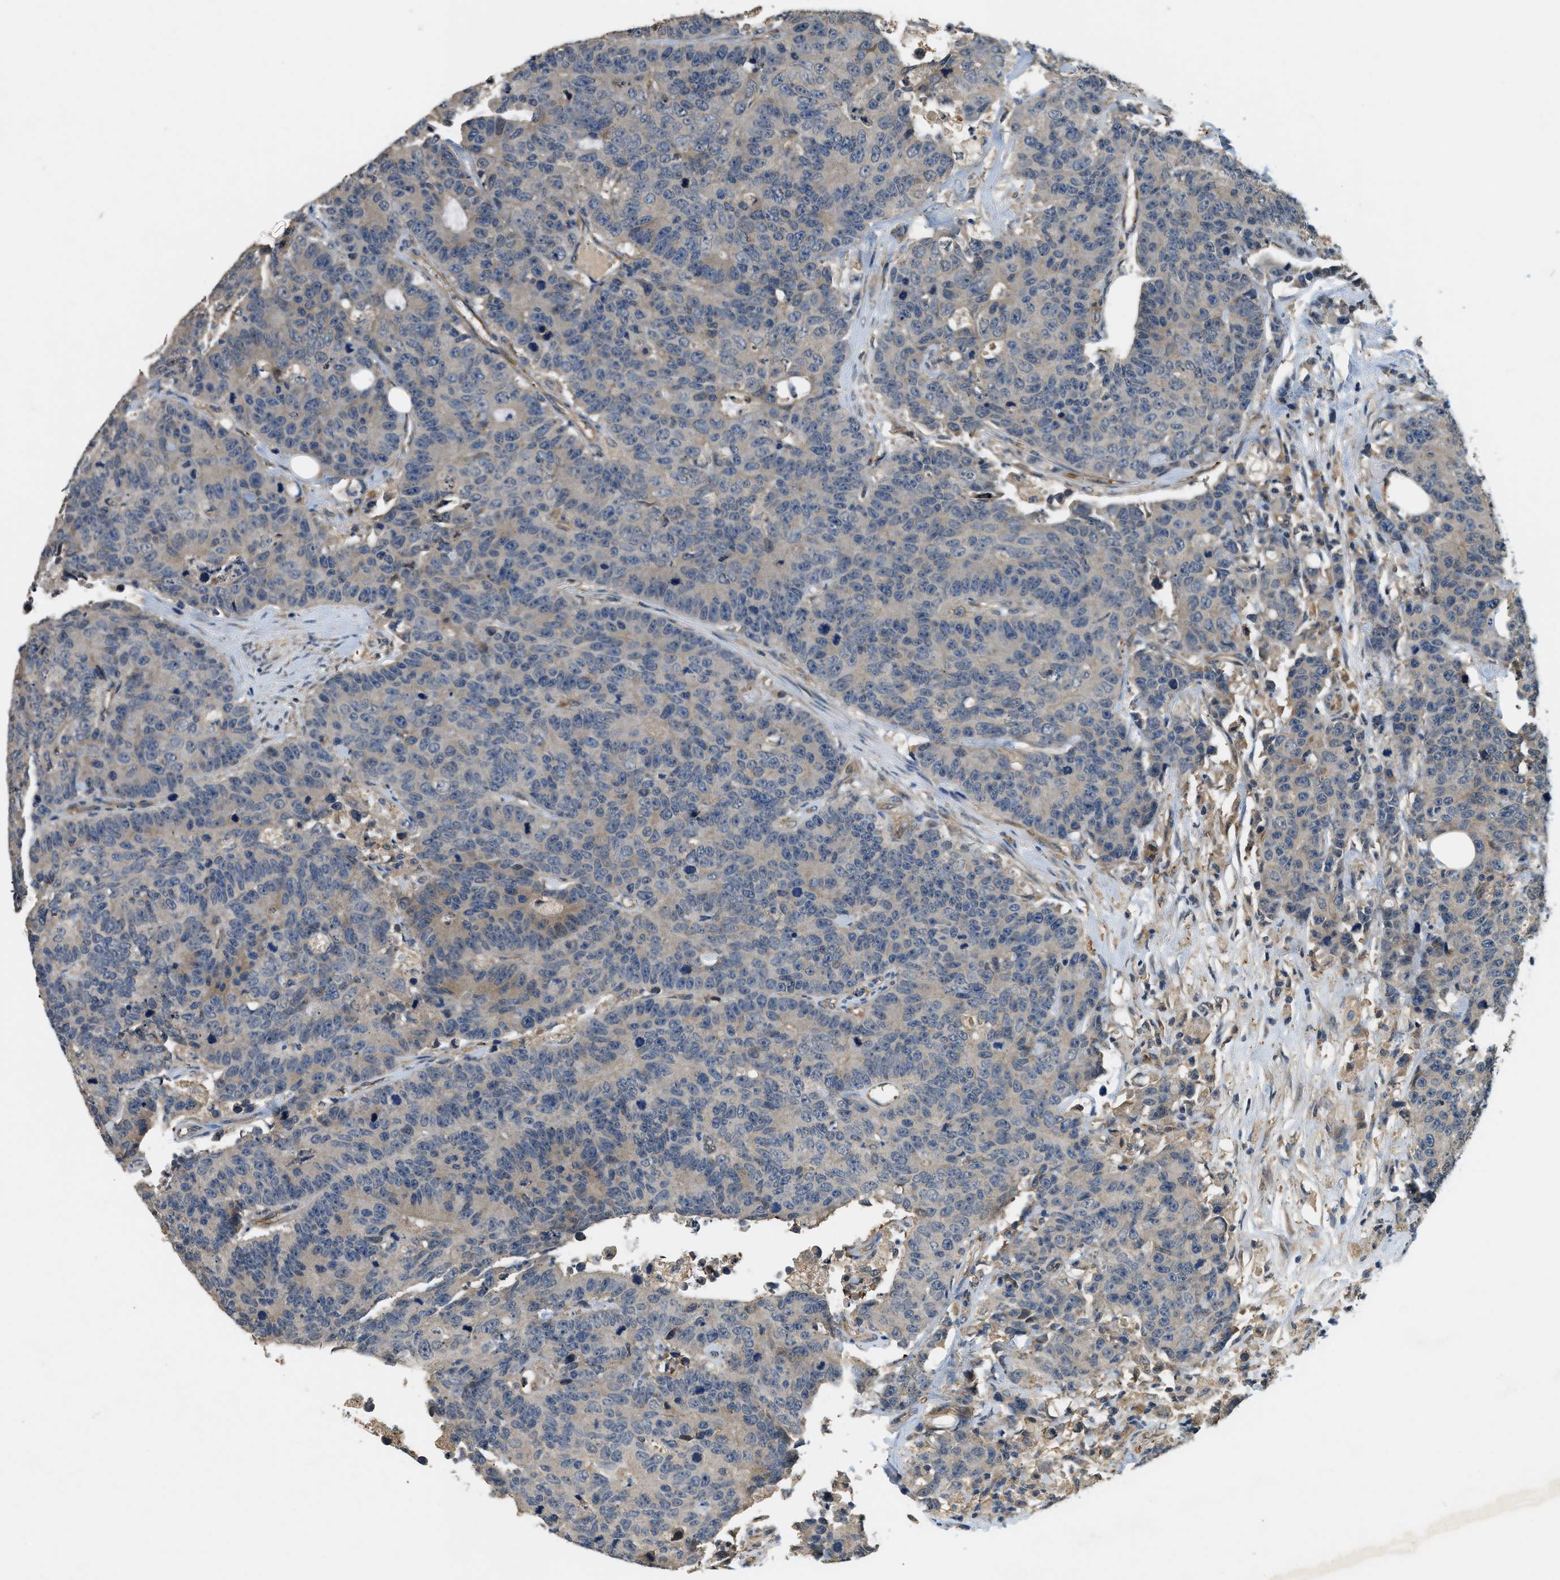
{"staining": {"intensity": "weak", "quantity": "<25%", "location": "cytoplasmic/membranous"}, "tissue": "colorectal cancer", "cell_type": "Tumor cells", "image_type": "cancer", "snomed": [{"axis": "morphology", "description": "Adenocarcinoma, NOS"}, {"axis": "topography", "description": "Colon"}], "caption": "Immunohistochemistry micrograph of human colorectal cancer stained for a protein (brown), which reveals no expression in tumor cells.", "gene": "CFLAR", "patient": {"sex": "female", "age": 86}}